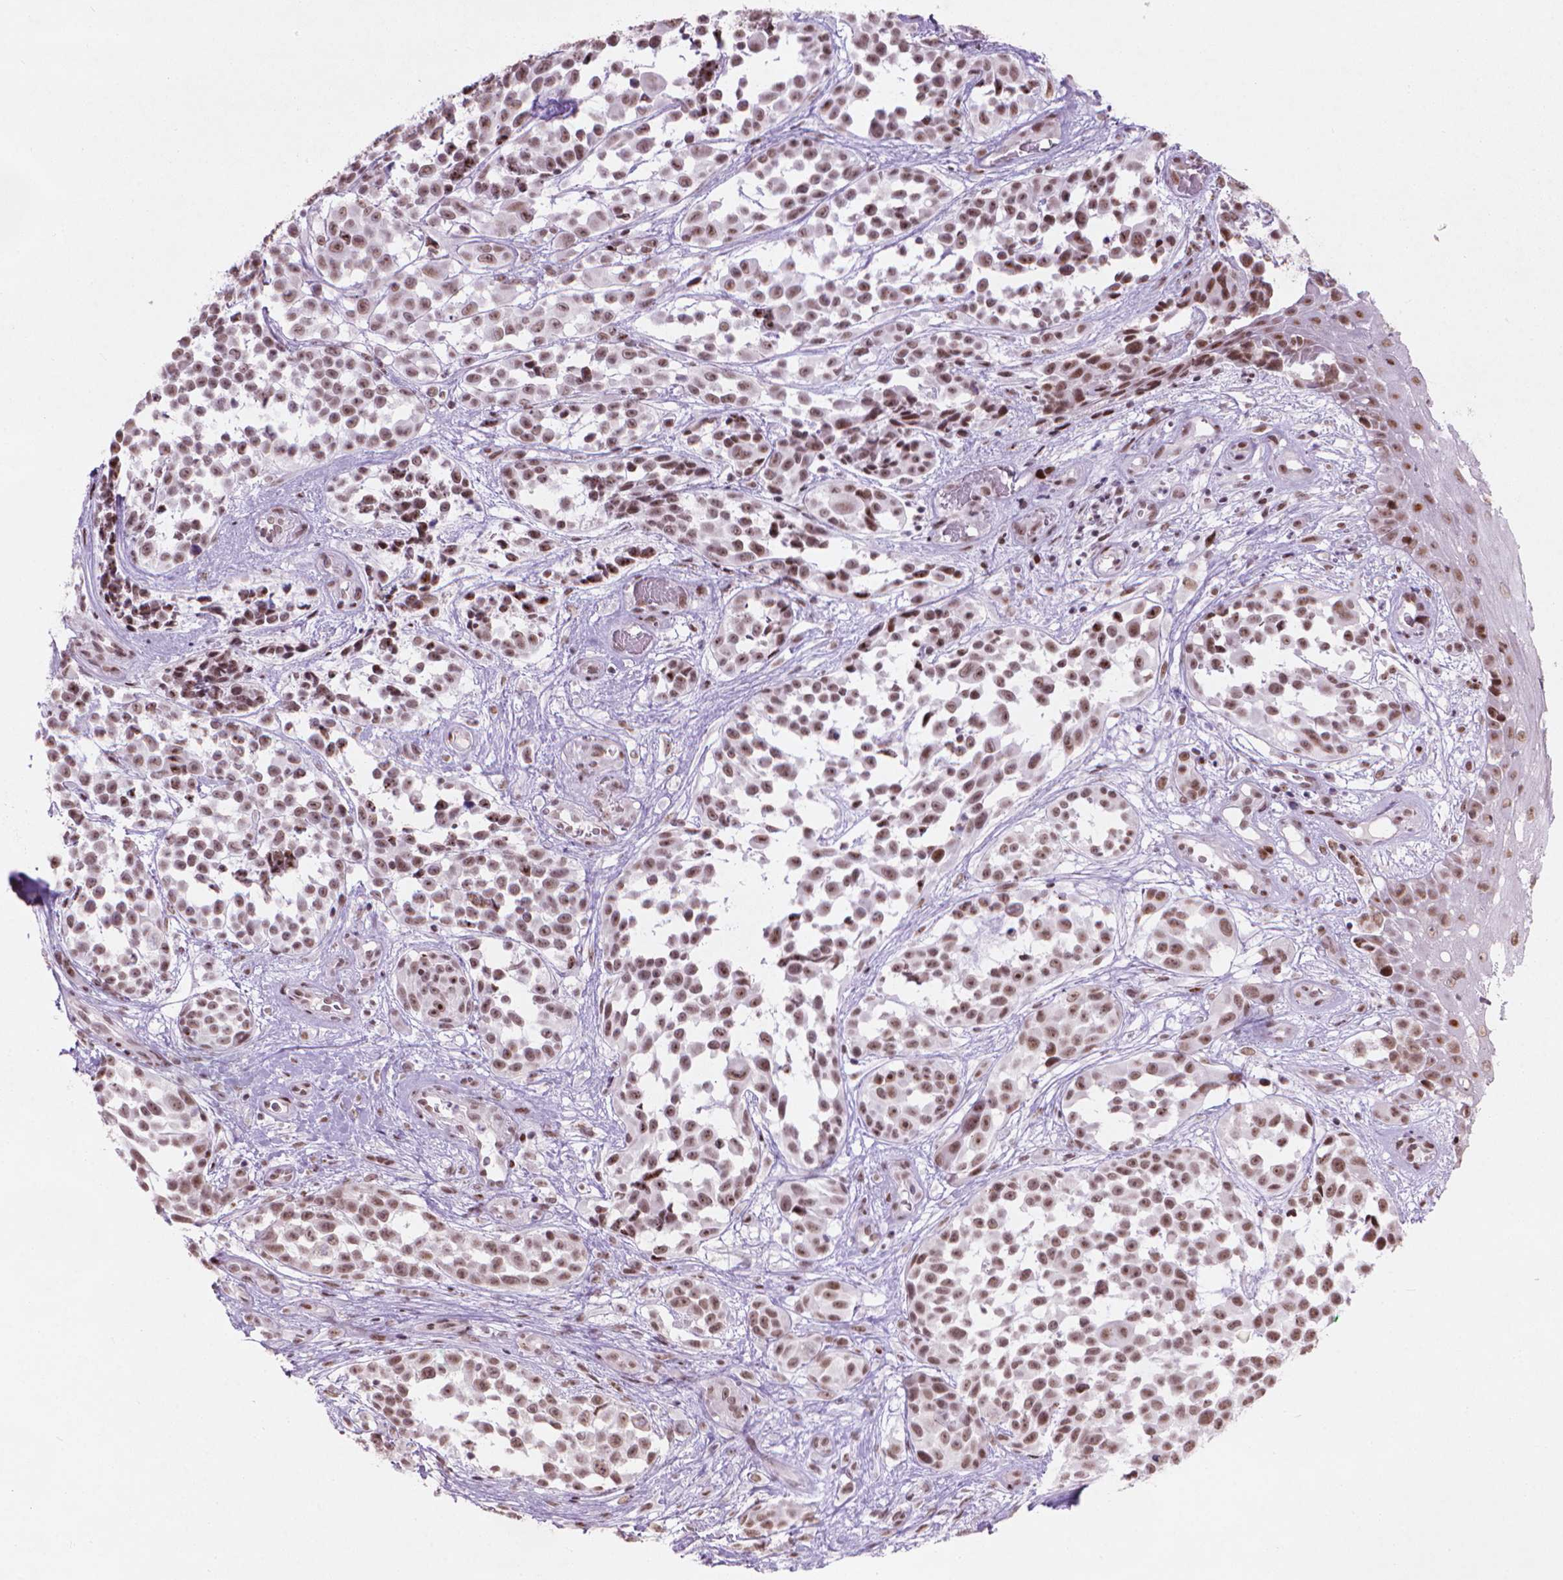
{"staining": {"intensity": "moderate", "quantity": ">75%", "location": "nuclear"}, "tissue": "melanoma", "cell_type": "Tumor cells", "image_type": "cancer", "snomed": [{"axis": "morphology", "description": "Malignant melanoma, NOS"}, {"axis": "topography", "description": "Skin"}], "caption": "Moderate nuclear expression for a protein is identified in approximately >75% of tumor cells of melanoma using IHC.", "gene": "HES7", "patient": {"sex": "female", "age": 88}}